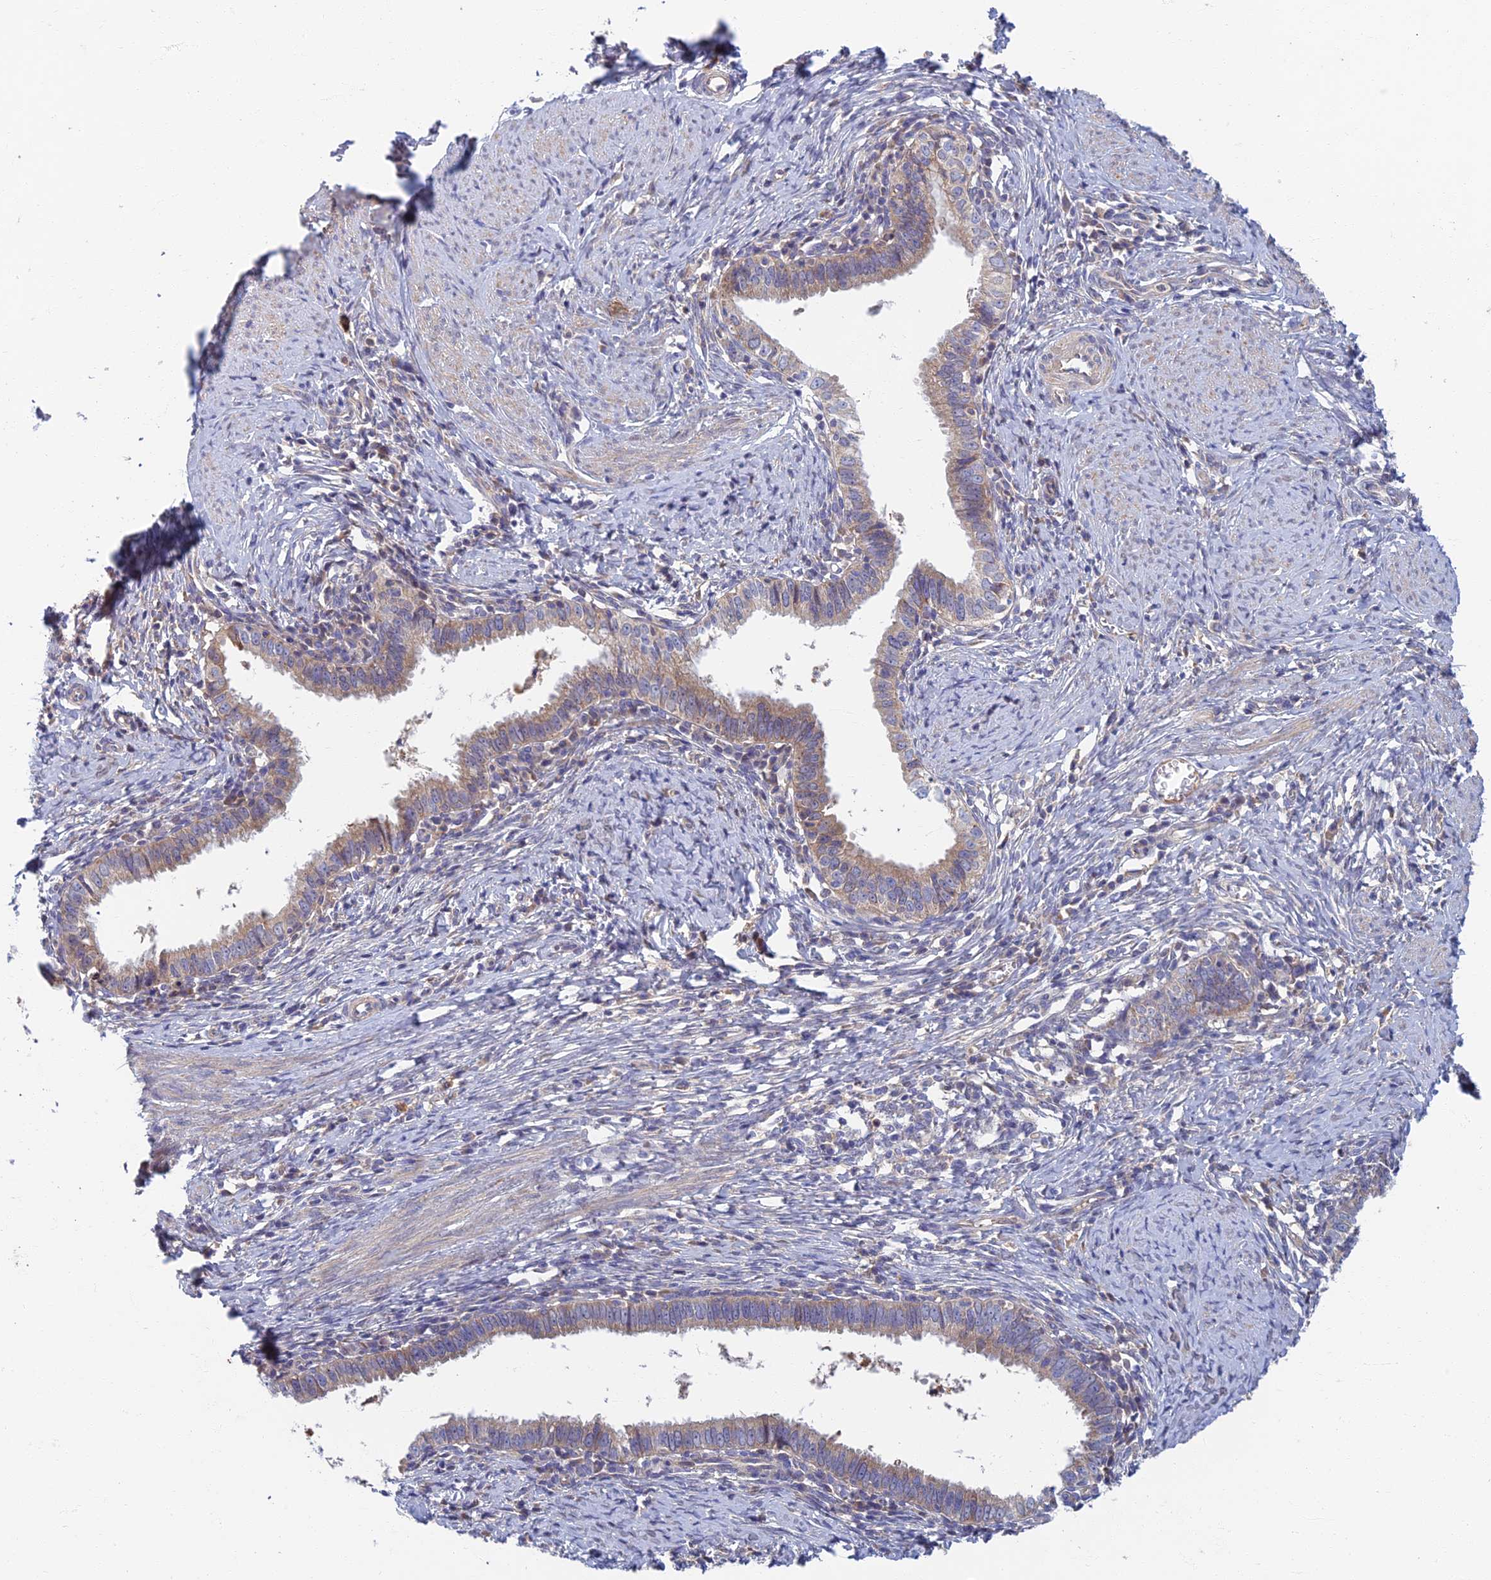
{"staining": {"intensity": "weak", "quantity": ">75%", "location": "cytoplasmic/membranous"}, "tissue": "cervical cancer", "cell_type": "Tumor cells", "image_type": "cancer", "snomed": [{"axis": "morphology", "description": "Adenocarcinoma, NOS"}, {"axis": "topography", "description": "Cervix"}], "caption": "DAB (3,3'-diaminobenzidine) immunohistochemical staining of human adenocarcinoma (cervical) shows weak cytoplasmic/membranous protein positivity in about >75% of tumor cells.", "gene": "SOGA1", "patient": {"sex": "female", "age": 36}}